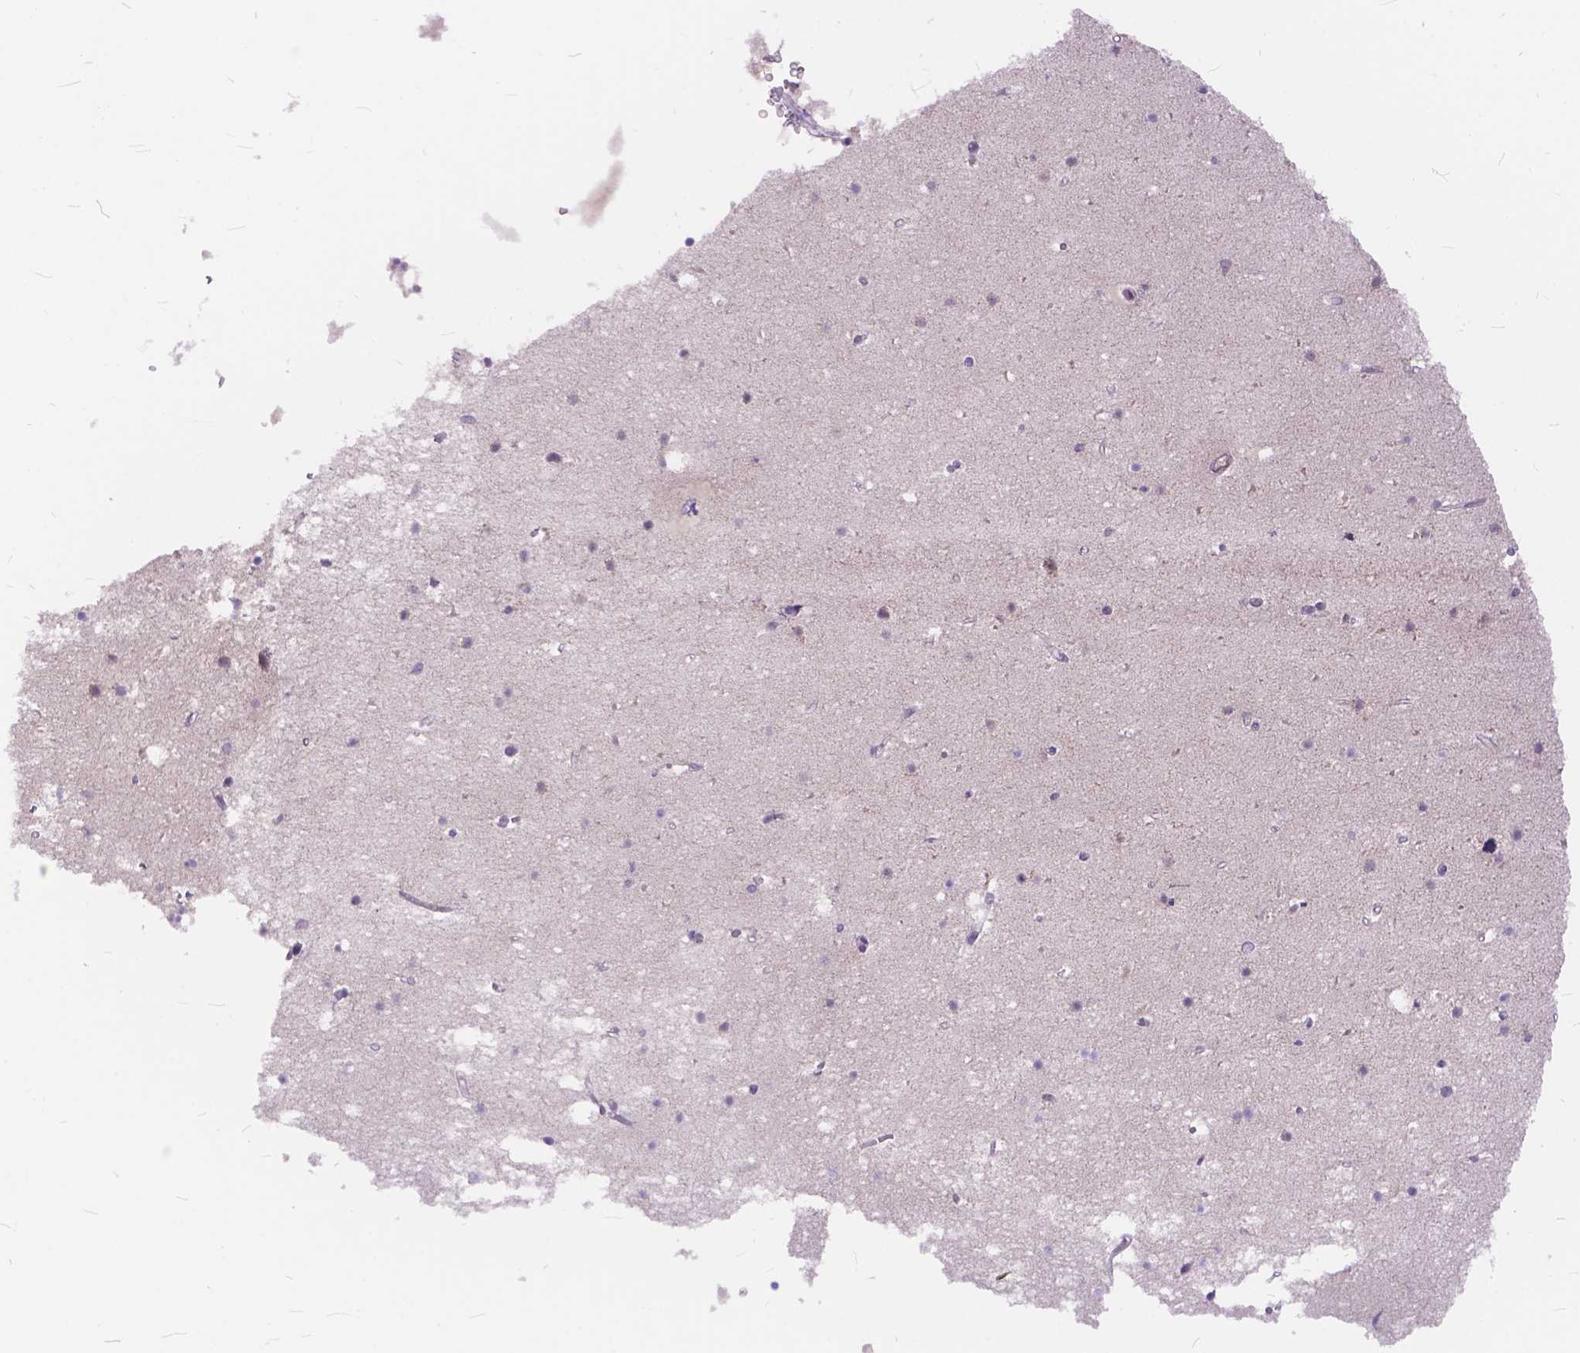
{"staining": {"intensity": "negative", "quantity": "none", "location": "none"}, "tissue": "cerebellum", "cell_type": "Cells in granular layer", "image_type": "normal", "snomed": [{"axis": "morphology", "description": "Normal tissue, NOS"}, {"axis": "topography", "description": "Cerebellum"}], "caption": "Immunohistochemistry photomicrograph of benign cerebellum stained for a protein (brown), which shows no expression in cells in granular layer. (DAB immunohistochemistry, high magnification).", "gene": "MAN2C1", "patient": {"sex": "male", "age": 70}}